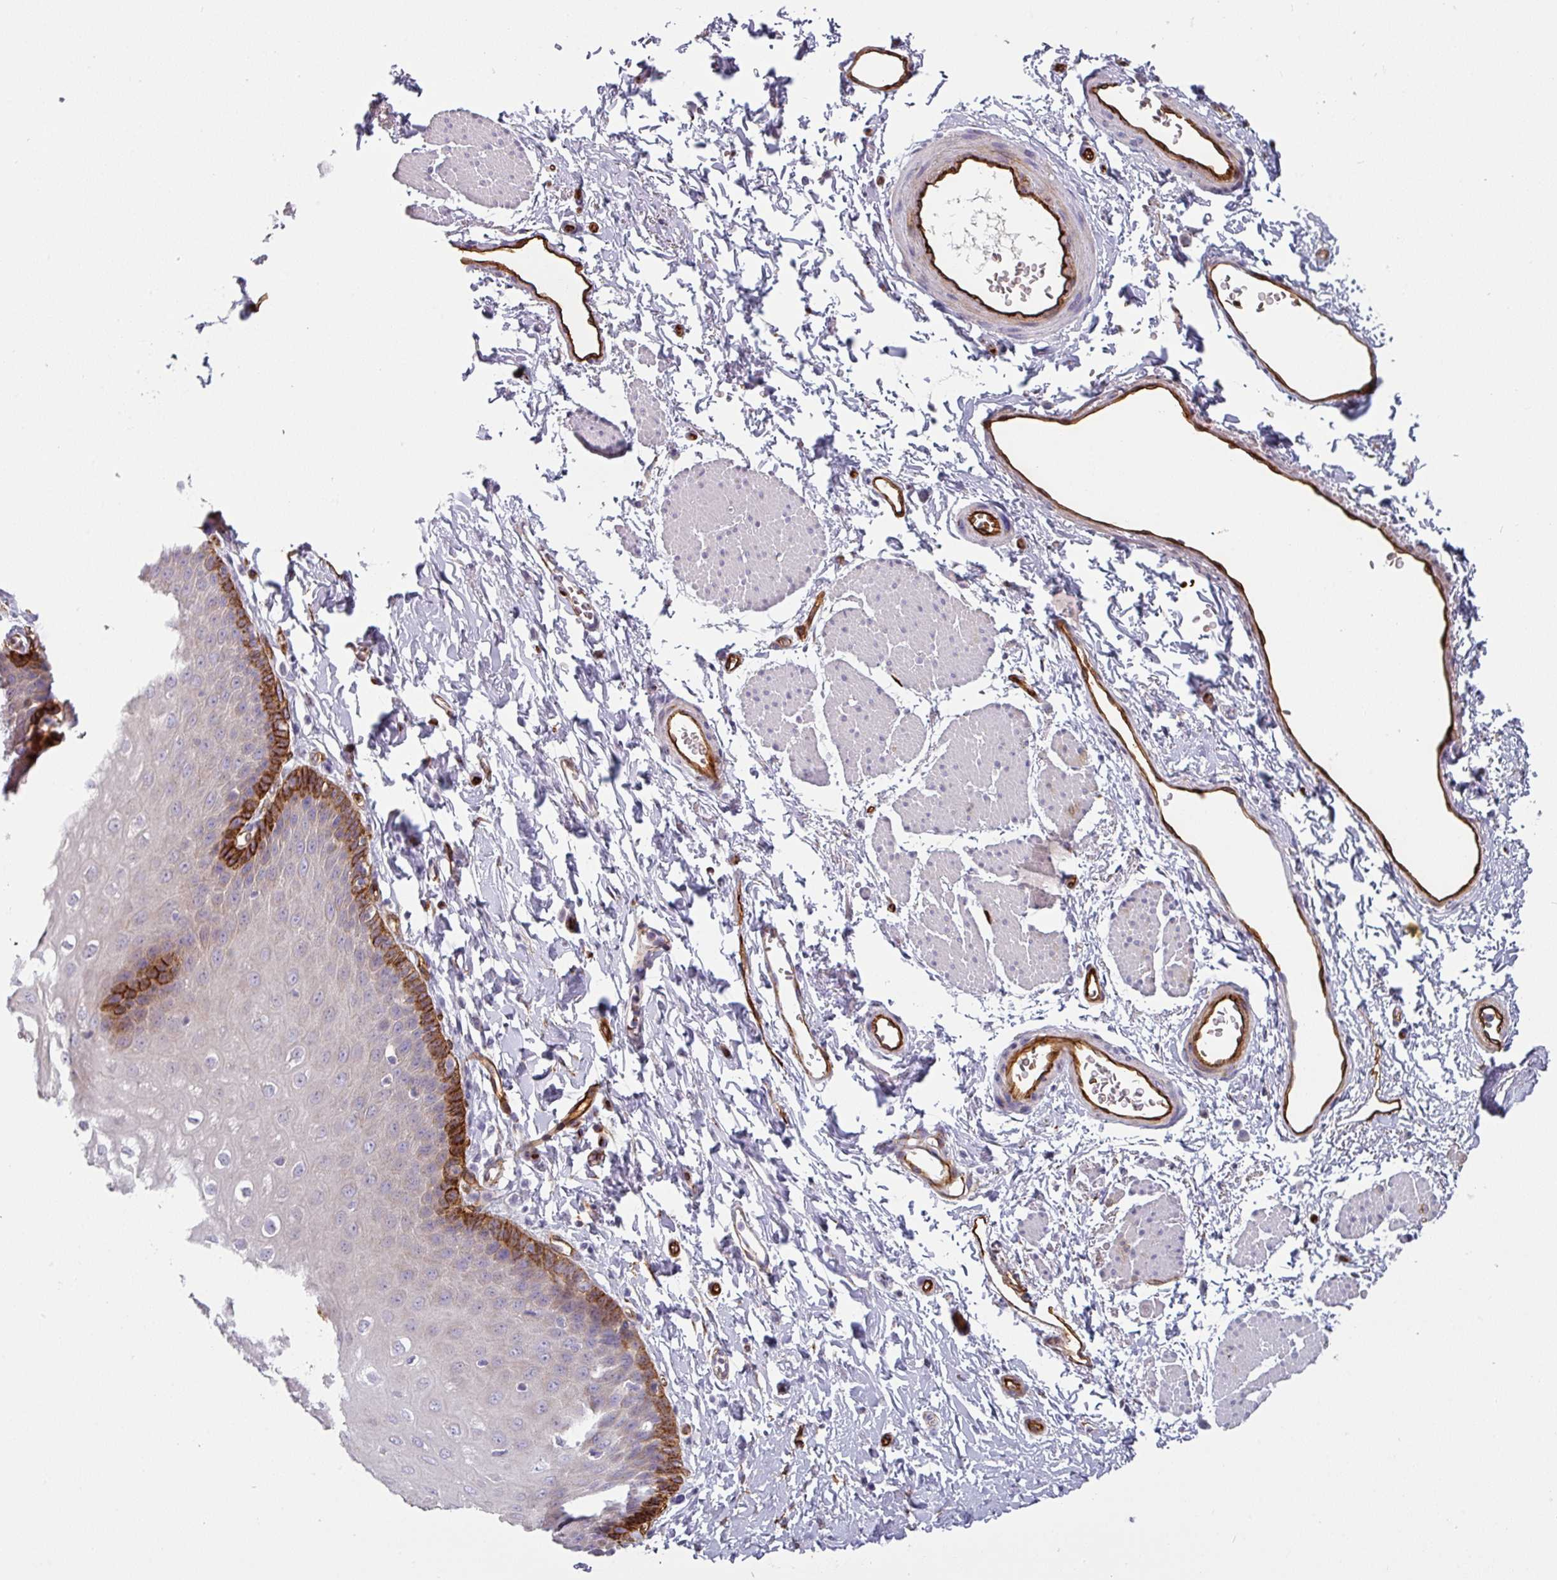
{"staining": {"intensity": "strong", "quantity": "<25%", "location": "cytoplasmic/membranous"}, "tissue": "esophagus", "cell_type": "Squamous epithelial cells", "image_type": "normal", "snomed": [{"axis": "morphology", "description": "Normal tissue, NOS"}, {"axis": "topography", "description": "Esophagus"}], "caption": "DAB immunohistochemical staining of benign human esophagus demonstrates strong cytoplasmic/membranous protein positivity in about <25% of squamous epithelial cells.", "gene": "PRODH2", "patient": {"sex": "male", "age": 70}}